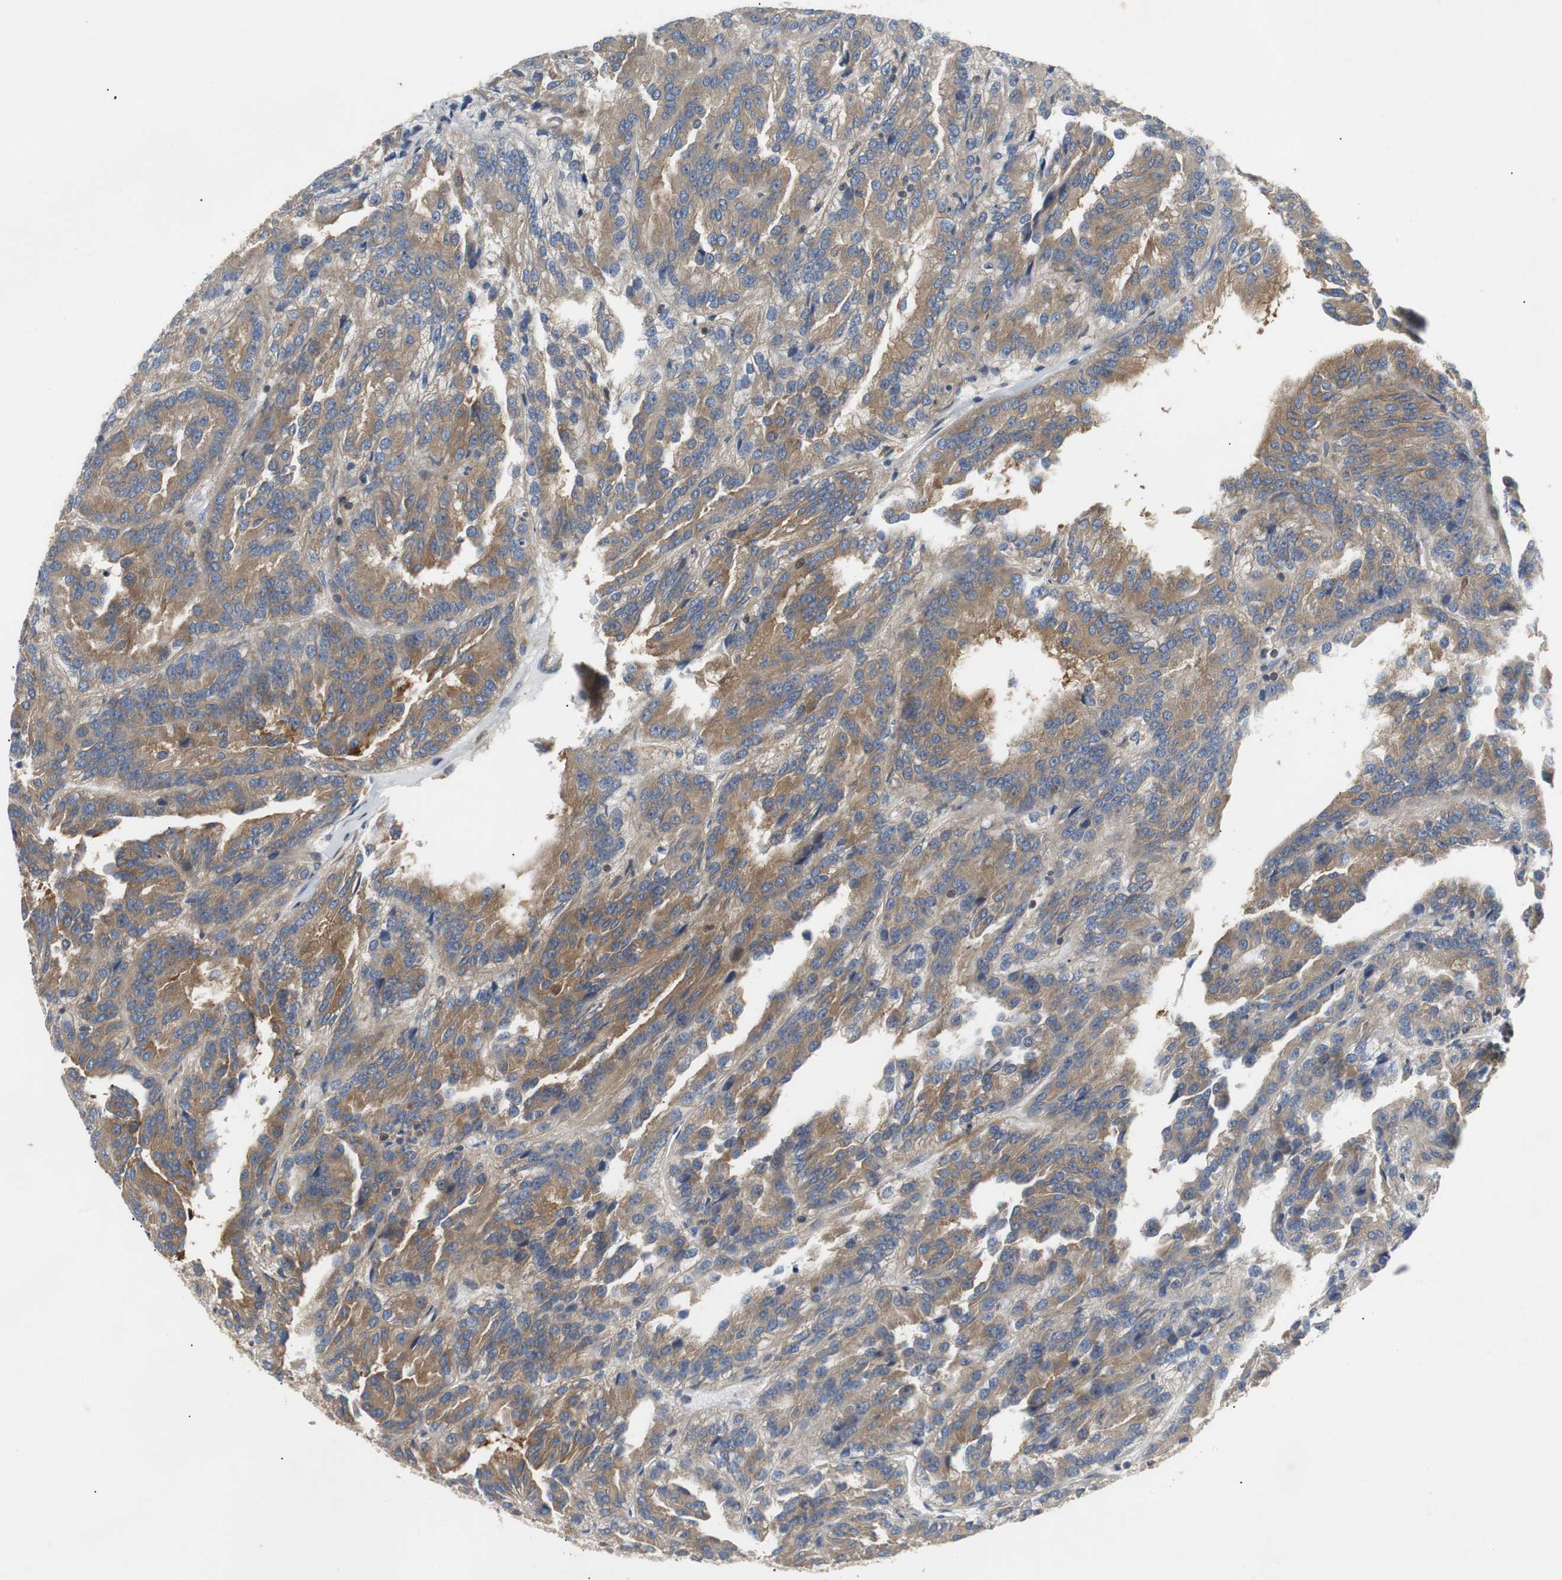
{"staining": {"intensity": "moderate", "quantity": ">75%", "location": "cytoplasmic/membranous"}, "tissue": "renal cancer", "cell_type": "Tumor cells", "image_type": "cancer", "snomed": [{"axis": "morphology", "description": "Adenocarcinoma, NOS"}, {"axis": "topography", "description": "Kidney"}], "caption": "Renal cancer (adenocarcinoma) stained with immunohistochemistry (IHC) exhibits moderate cytoplasmic/membranous positivity in about >75% of tumor cells.", "gene": "GYS1", "patient": {"sex": "male", "age": 46}}